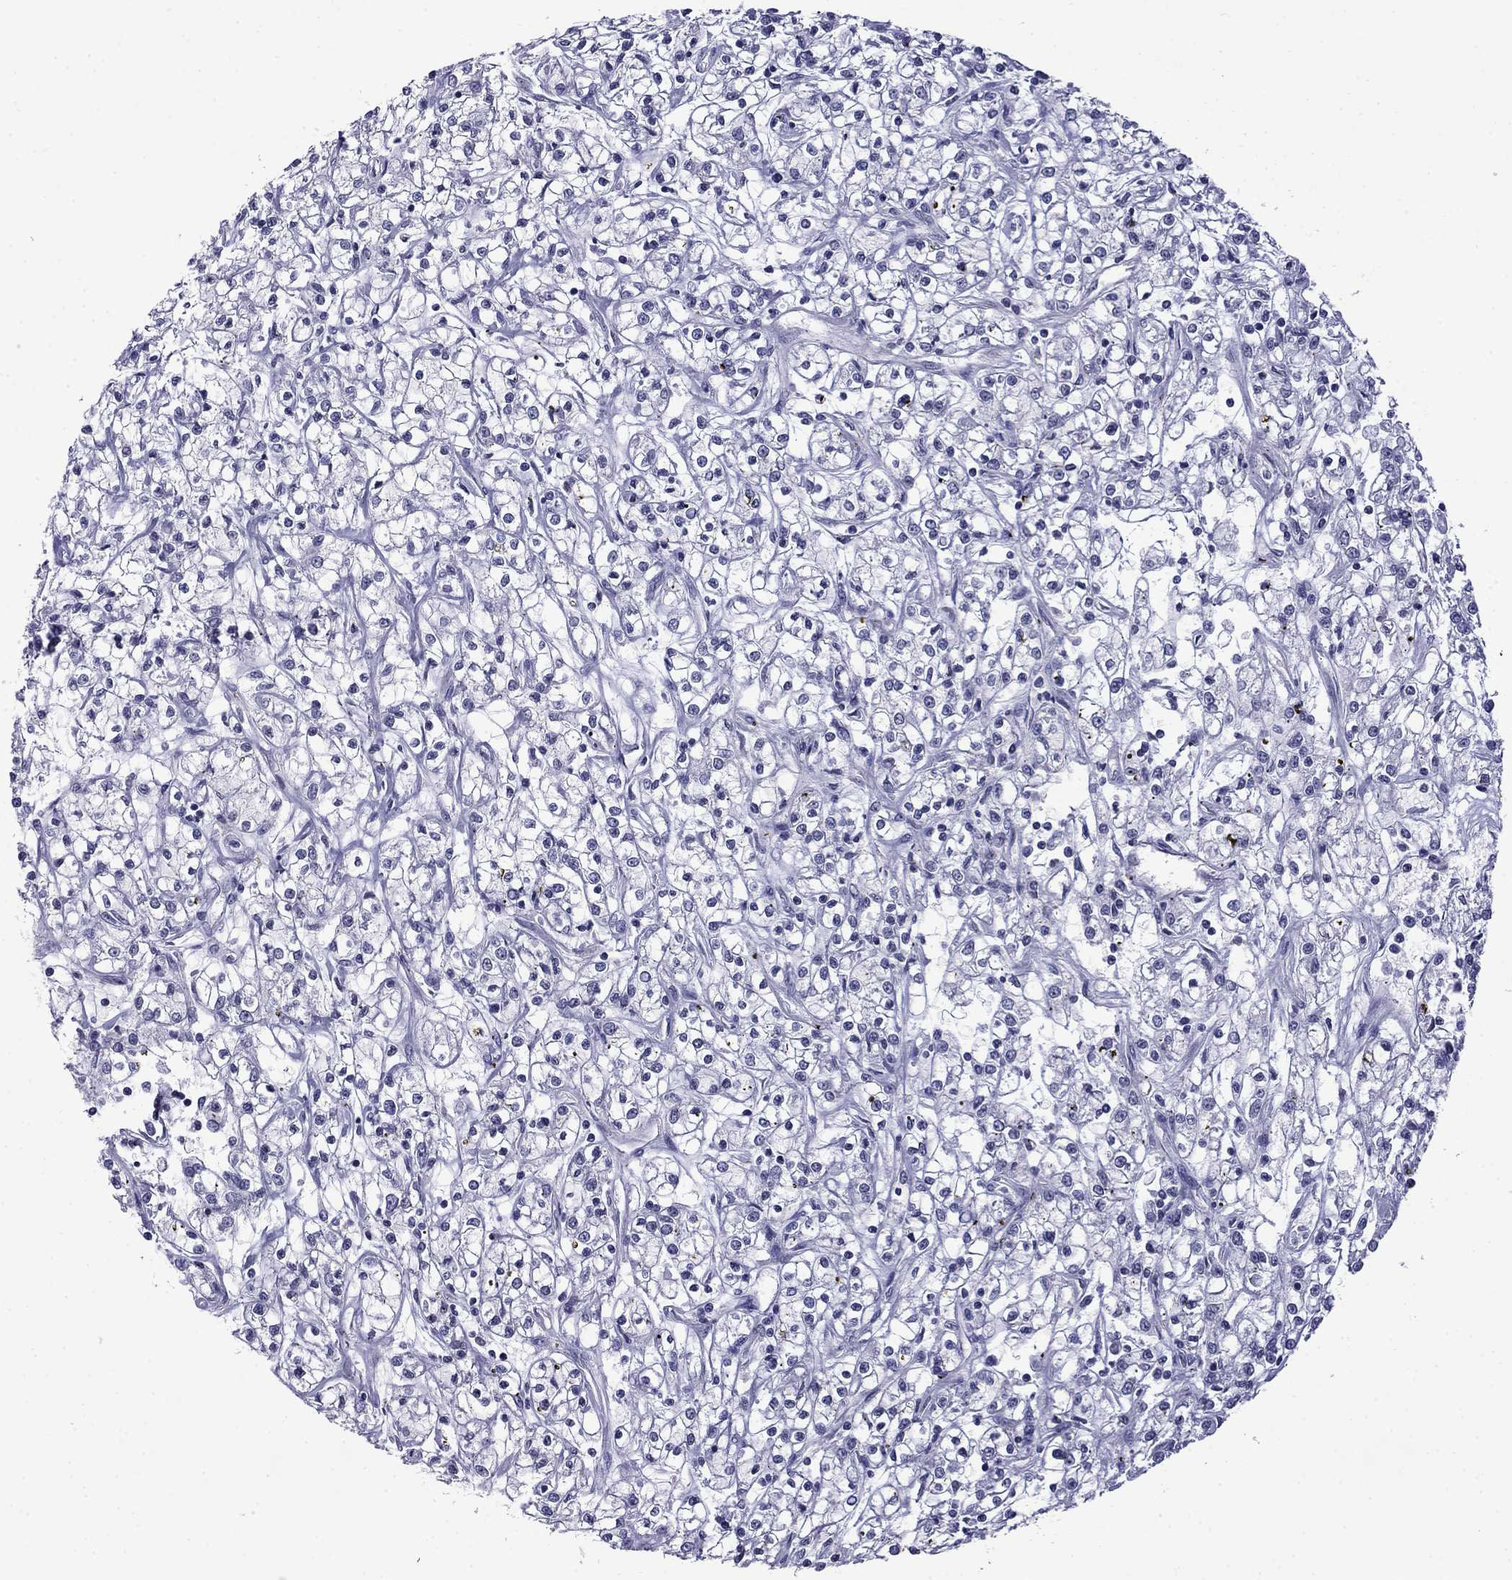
{"staining": {"intensity": "negative", "quantity": "none", "location": "none"}, "tissue": "renal cancer", "cell_type": "Tumor cells", "image_type": "cancer", "snomed": [{"axis": "morphology", "description": "Adenocarcinoma, NOS"}, {"axis": "topography", "description": "Kidney"}], "caption": "The photomicrograph demonstrates no staining of tumor cells in renal adenocarcinoma.", "gene": "PRR18", "patient": {"sex": "female", "age": 59}}